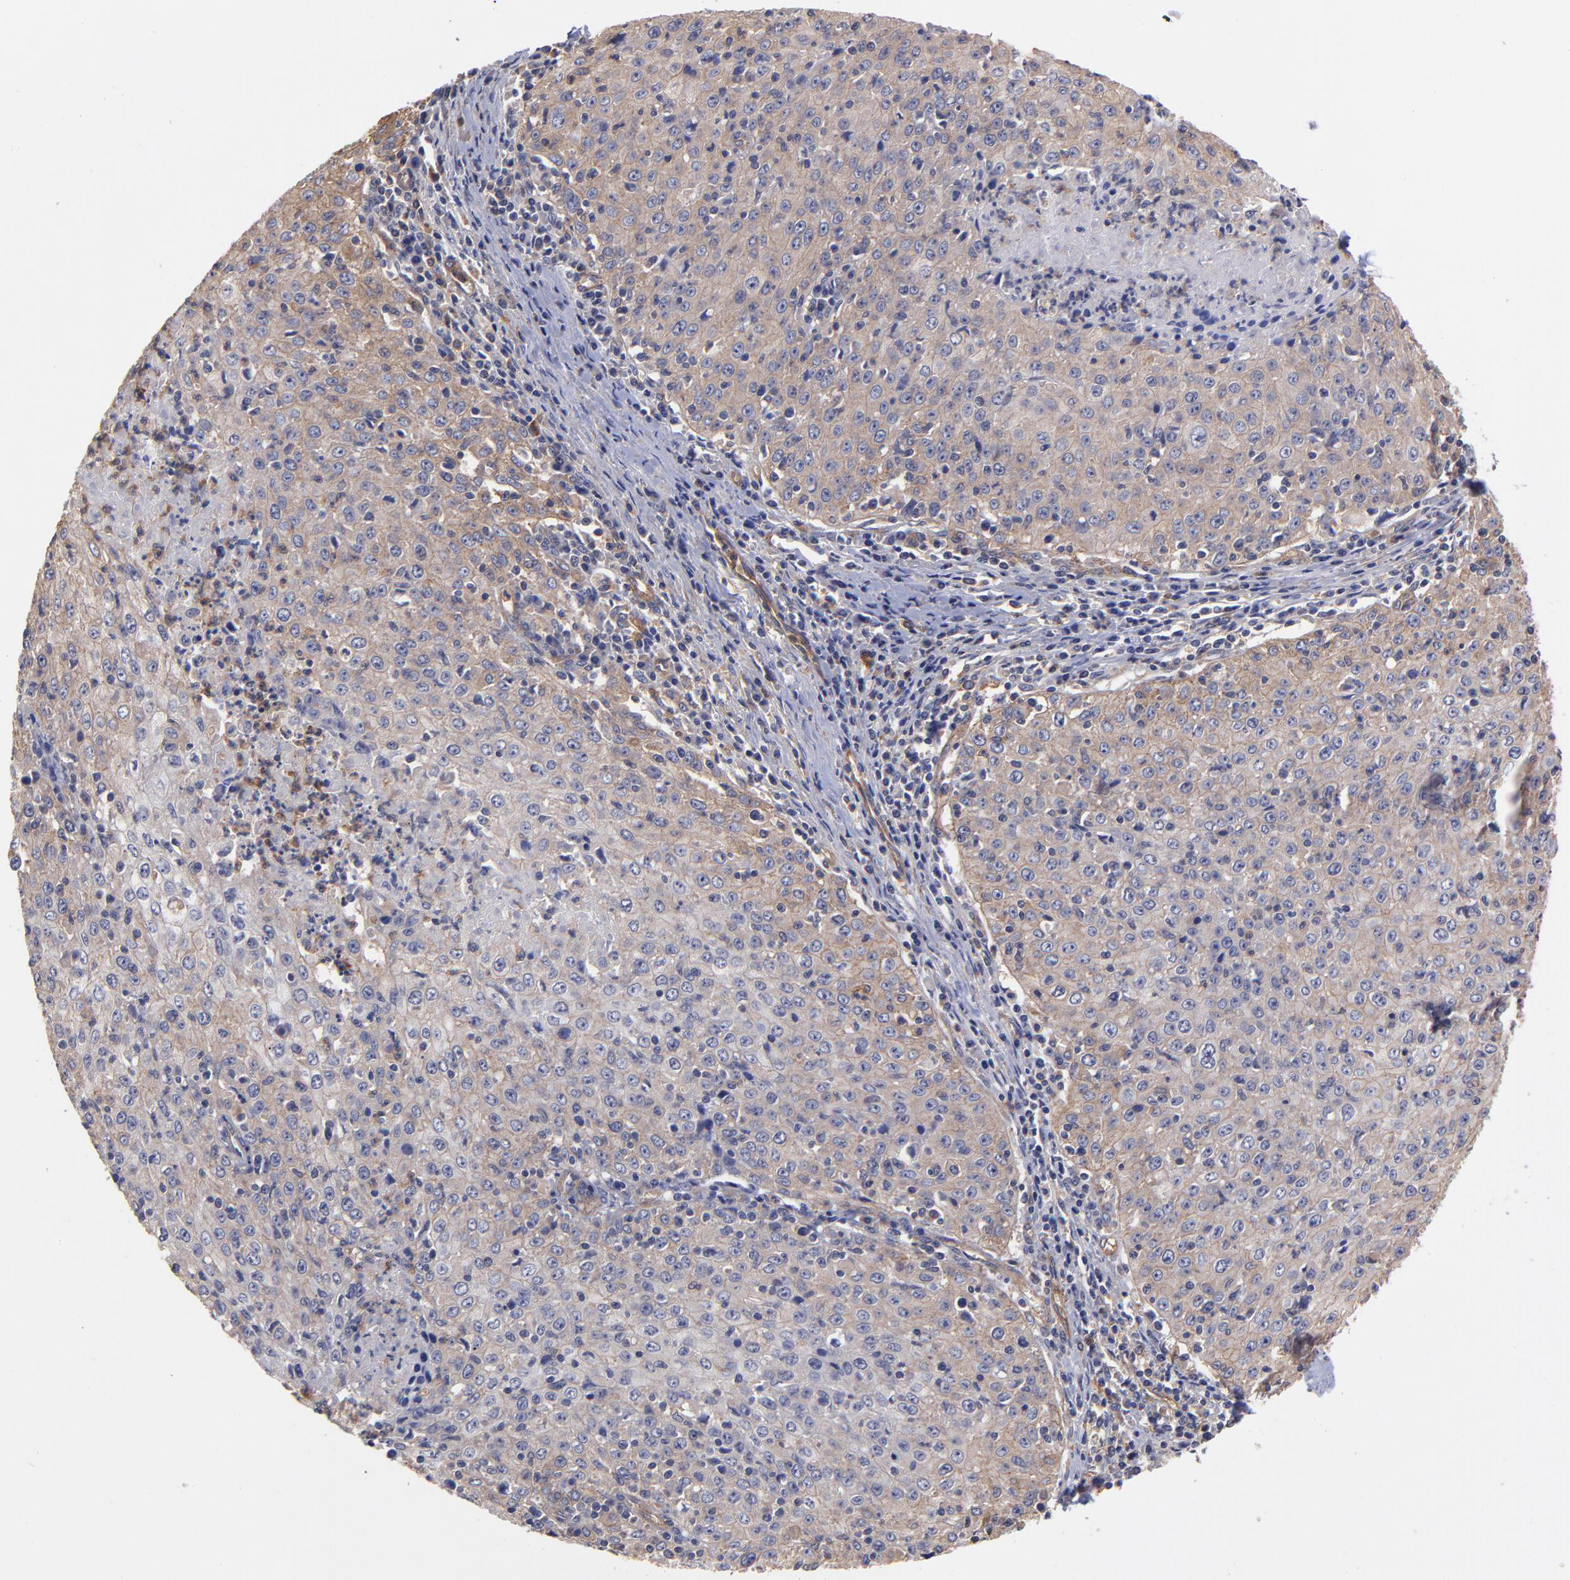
{"staining": {"intensity": "weak", "quantity": "25%-75%", "location": "cytoplasmic/membranous"}, "tissue": "cervical cancer", "cell_type": "Tumor cells", "image_type": "cancer", "snomed": [{"axis": "morphology", "description": "Squamous cell carcinoma, NOS"}, {"axis": "topography", "description": "Cervix"}], "caption": "This histopathology image shows immunohistochemistry (IHC) staining of human cervical cancer (squamous cell carcinoma), with low weak cytoplasmic/membranous staining in approximately 25%-75% of tumor cells.", "gene": "ASB7", "patient": {"sex": "female", "age": 27}}